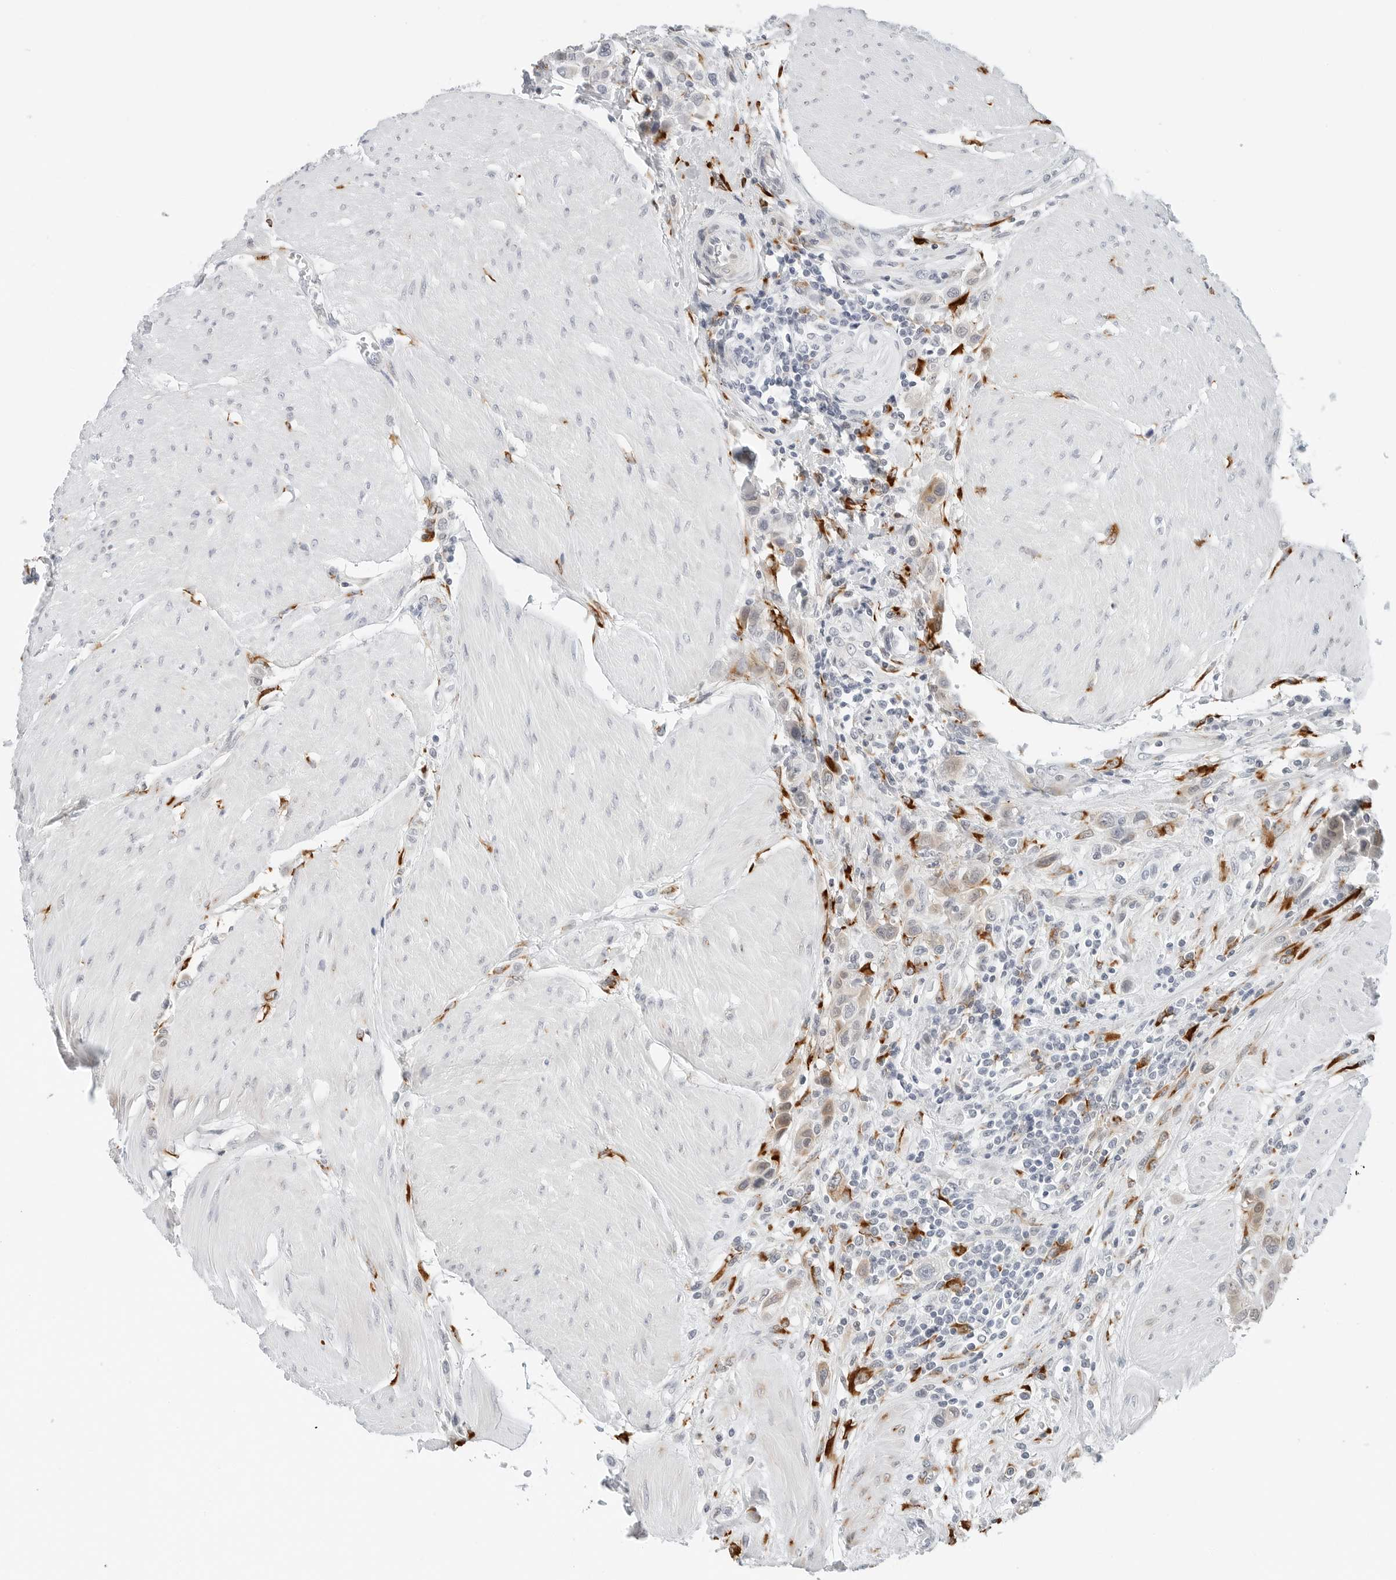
{"staining": {"intensity": "weak", "quantity": "25%-75%", "location": "cytoplasmic/membranous"}, "tissue": "urothelial cancer", "cell_type": "Tumor cells", "image_type": "cancer", "snomed": [{"axis": "morphology", "description": "Urothelial carcinoma, High grade"}, {"axis": "topography", "description": "Urinary bladder"}], "caption": "Protein analysis of urothelial cancer tissue exhibits weak cytoplasmic/membranous positivity in approximately 25%-75% of tumor cells. (Brightfield microscopy of DAB IHC at high magnification).", "gene": "P4HA2", "patient": {"sex": "male", "age": 50}}